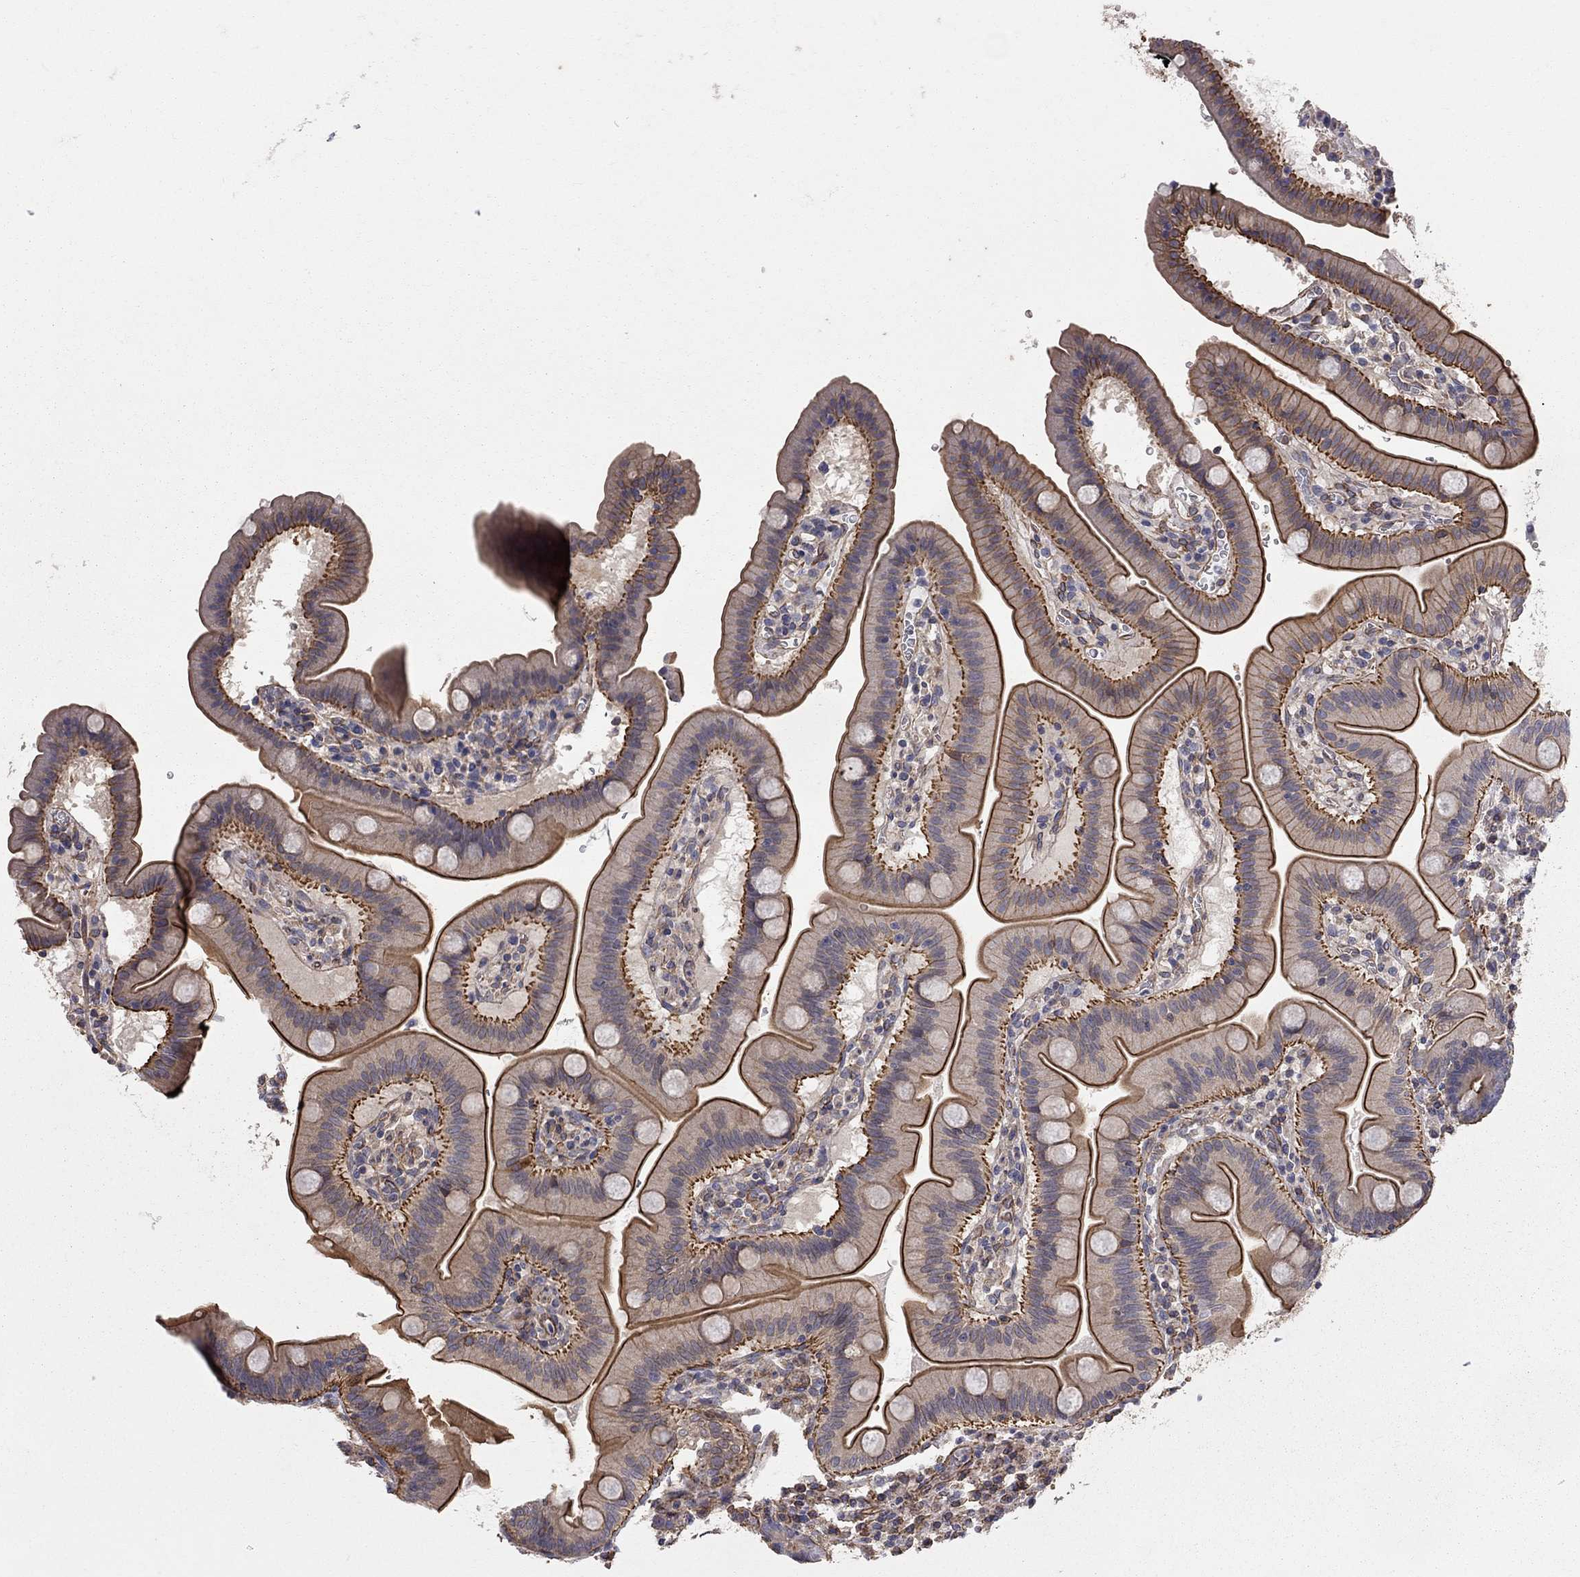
{"staining": {"intensity": "strong", "quantity": ">75%", "location": "cytoplasmic/membranous"}, "tissue": "duodenum", "cell_type": "Glandular cells", "image_type": "normal", "snomed": [{"axis": "morphology", "description": "Normal tissue, NOS"}, {"axis": "topography", "description": "Duodenum"}], "caption": "This image displays immunohistochemistry staining of benign duodenum, with high strong cytoplasmic/membranous expression in about >75% of glandular cells.", "gene": "BICDL2", "patient": {"sex": "male", "age": 59}}